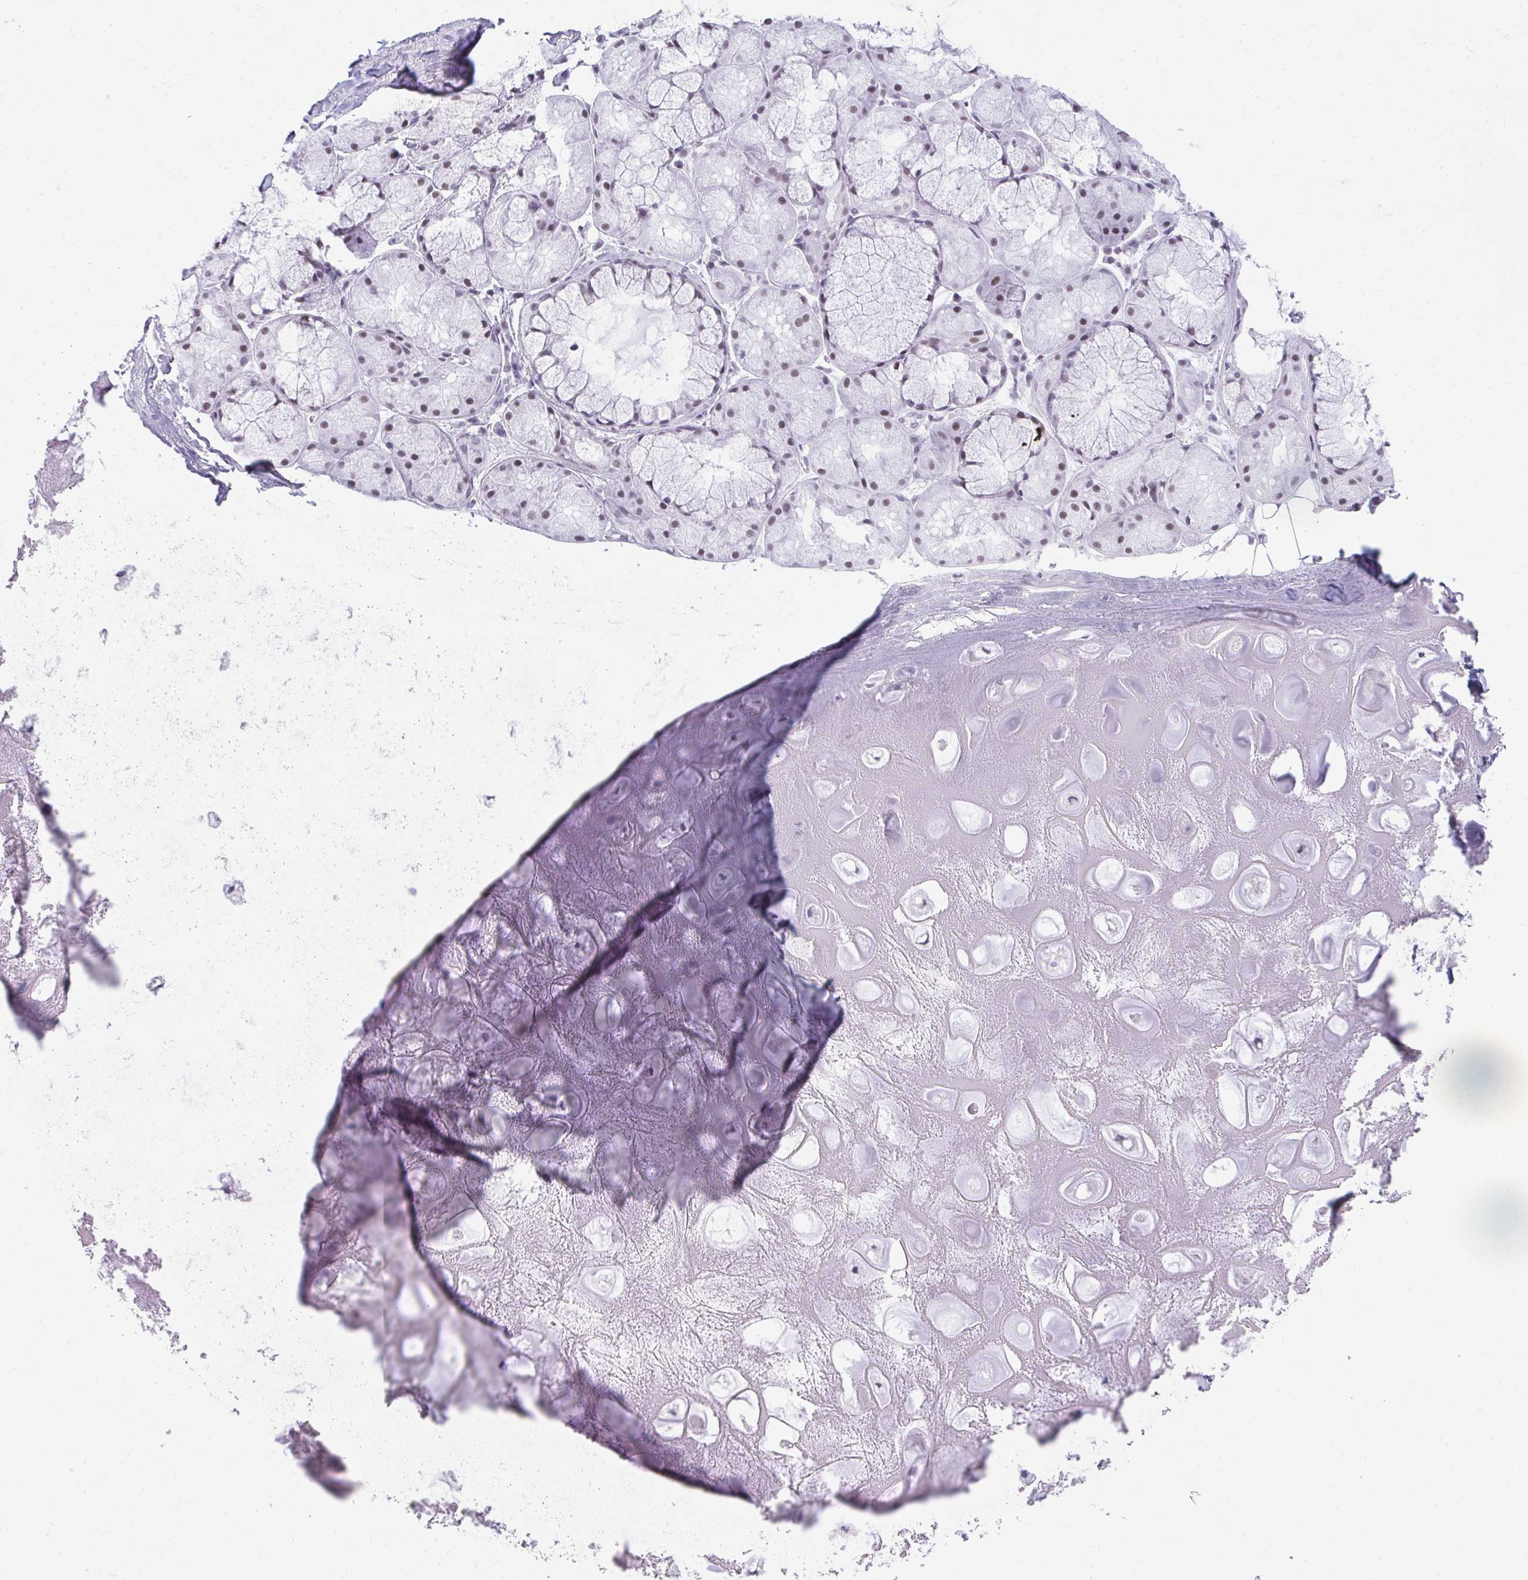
{"staining": {"intensity": "negative", "quantity": "none", "location": "none"}, "tissue": "adipose tissue", "cell_type": "Adipocytes", "image_type": "normal", "snomed": [{"axis": "morphology", "description": "Normal tissue, NOS"}, {"axis": "topography", "description": "Lymph node"}, {"axis": "topography", "description": "Cartilage tissue"}, {"axis": "topography", "description": "Nasopharynx"}], "caption": "Immunohistochemistry (IHC) micrograph of benign adipose tissue: human adipose tissue stained with DAB (3,3'-diaminobenzidine) exhibits no significant protein expression in adipocytes.", "gene": "PLA2G1B", "patient": {"sex": "male", "age": 63}}